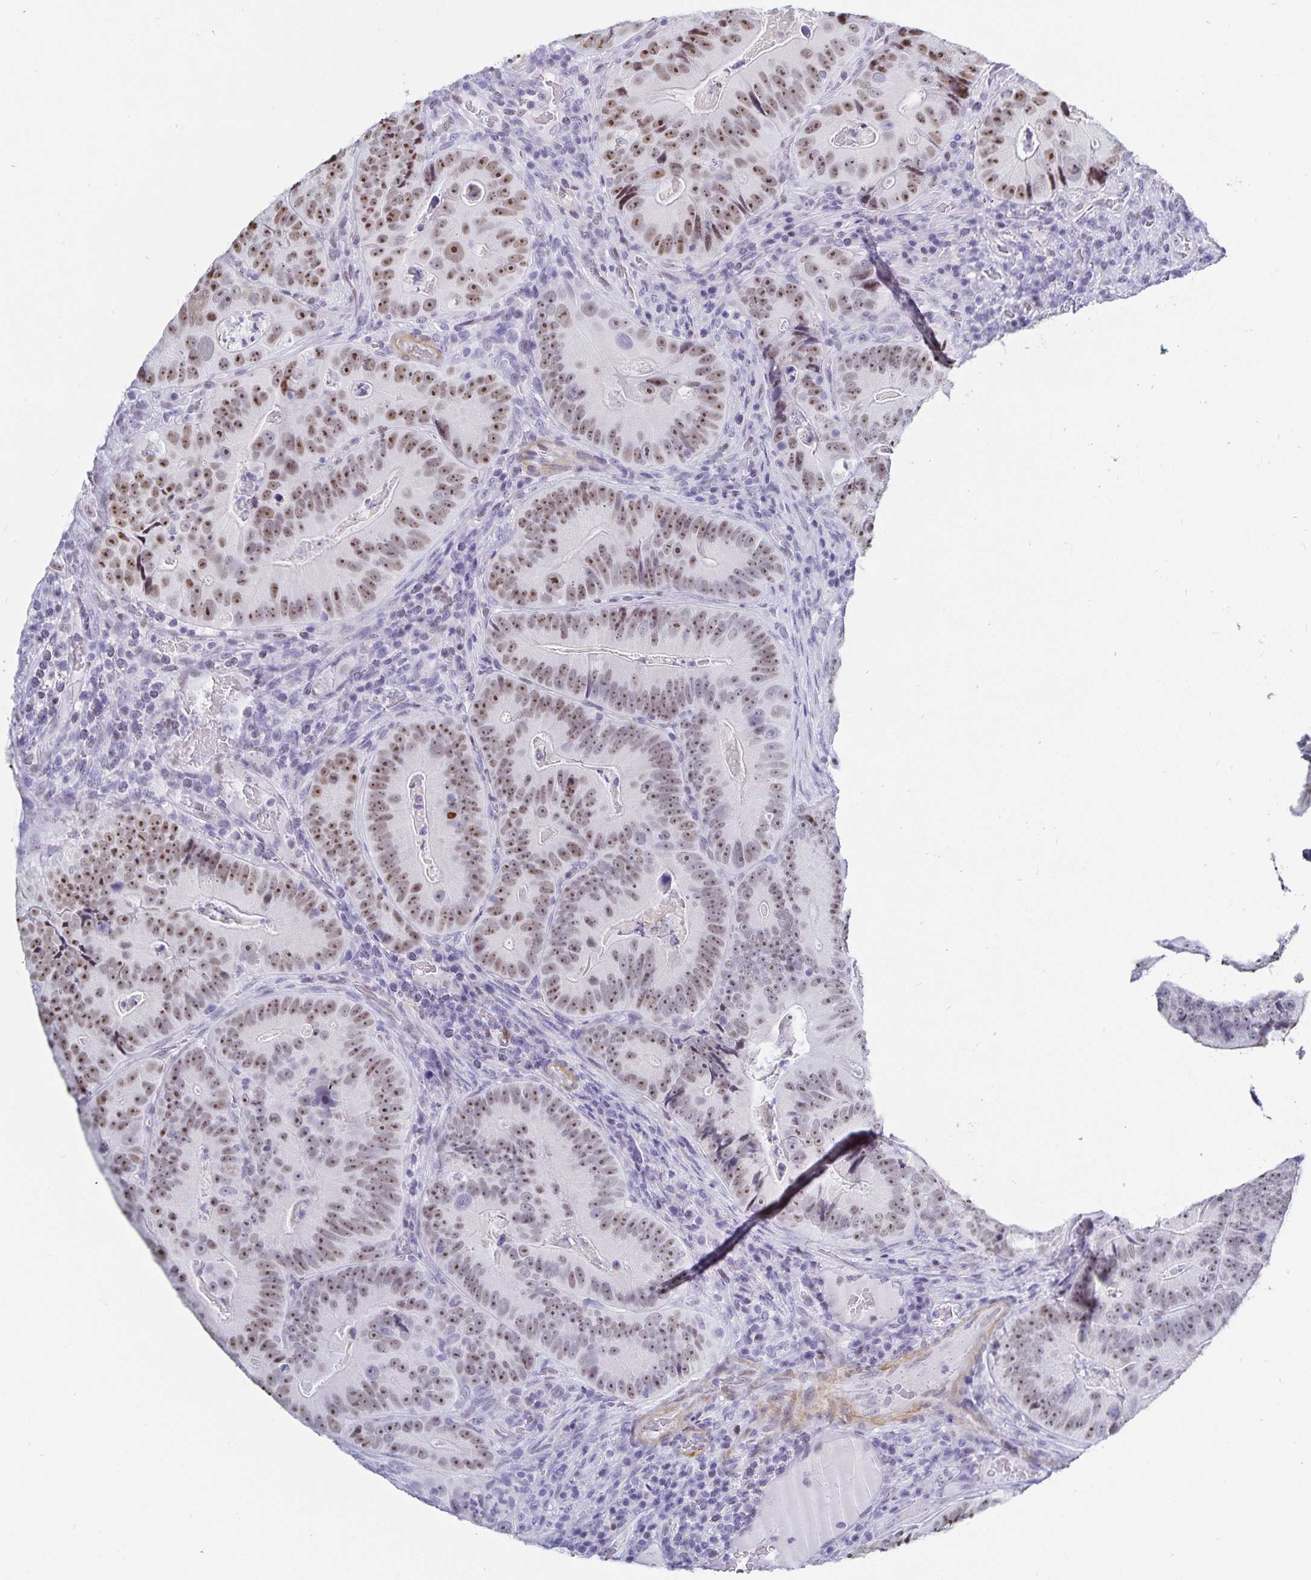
{"staining": {"intensity": "moderate", "quantity": ">75%", "location": "nuclear"}, "tissue": "colorectal cancer", "cell_type": "Tumor cells", "image_type": "cancer", "snomed": [{"axis": "morphology", "description": "Adenocarcinoma, NOS"}, {"axis": "topography", "description": "Colon"}], "caption": "Human colorectal cancer (adenocarcinoma) stained with a brown dye reveals moderate nuclear positive expression in about >75% of tumor cells.", "gene": "HMGB3", "patient": {"sex": "female", "age": 86}}